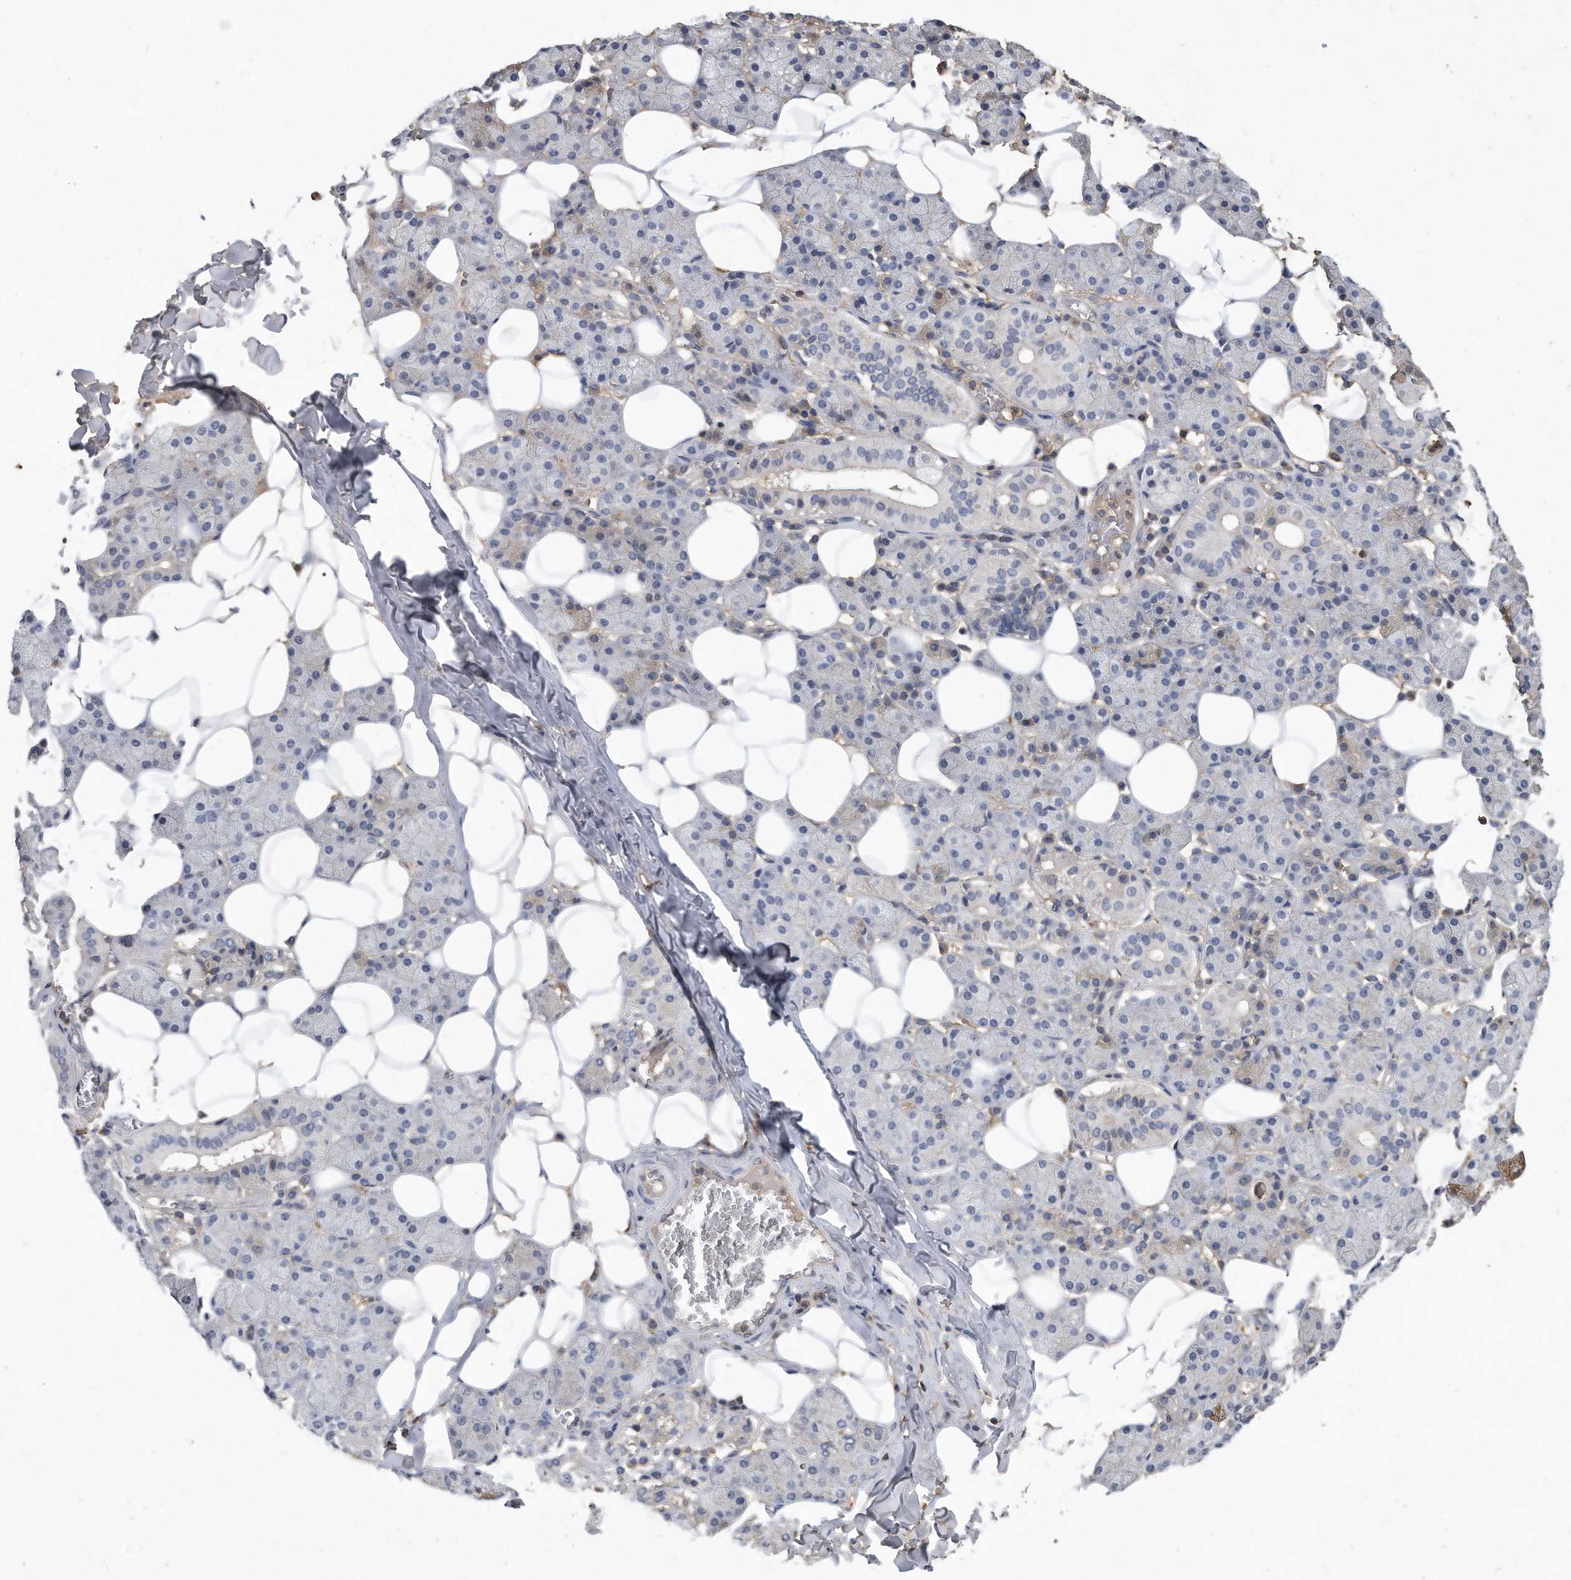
{"staining": {"intensity": "negative", "quantity": "none", "location": "none"}, "tissue": "salivary gland", "cell_type": "Glandular cells", "image_type": "normal", "snomed": [{"axis": "morphology", "description": "Normal tissue, NOS"}, {"axis": "topography", "description": "Salivary gland"}], "caption": "This photomicrograph is of normal salivary gland stained with immunohistochemistry (IHC) to label a protein in brown with the nuclei are counter-stained blue. There is no positivity in glandular cells.", "gene": "HOMER3", "patient": {"sex": "female", "age": 33}}